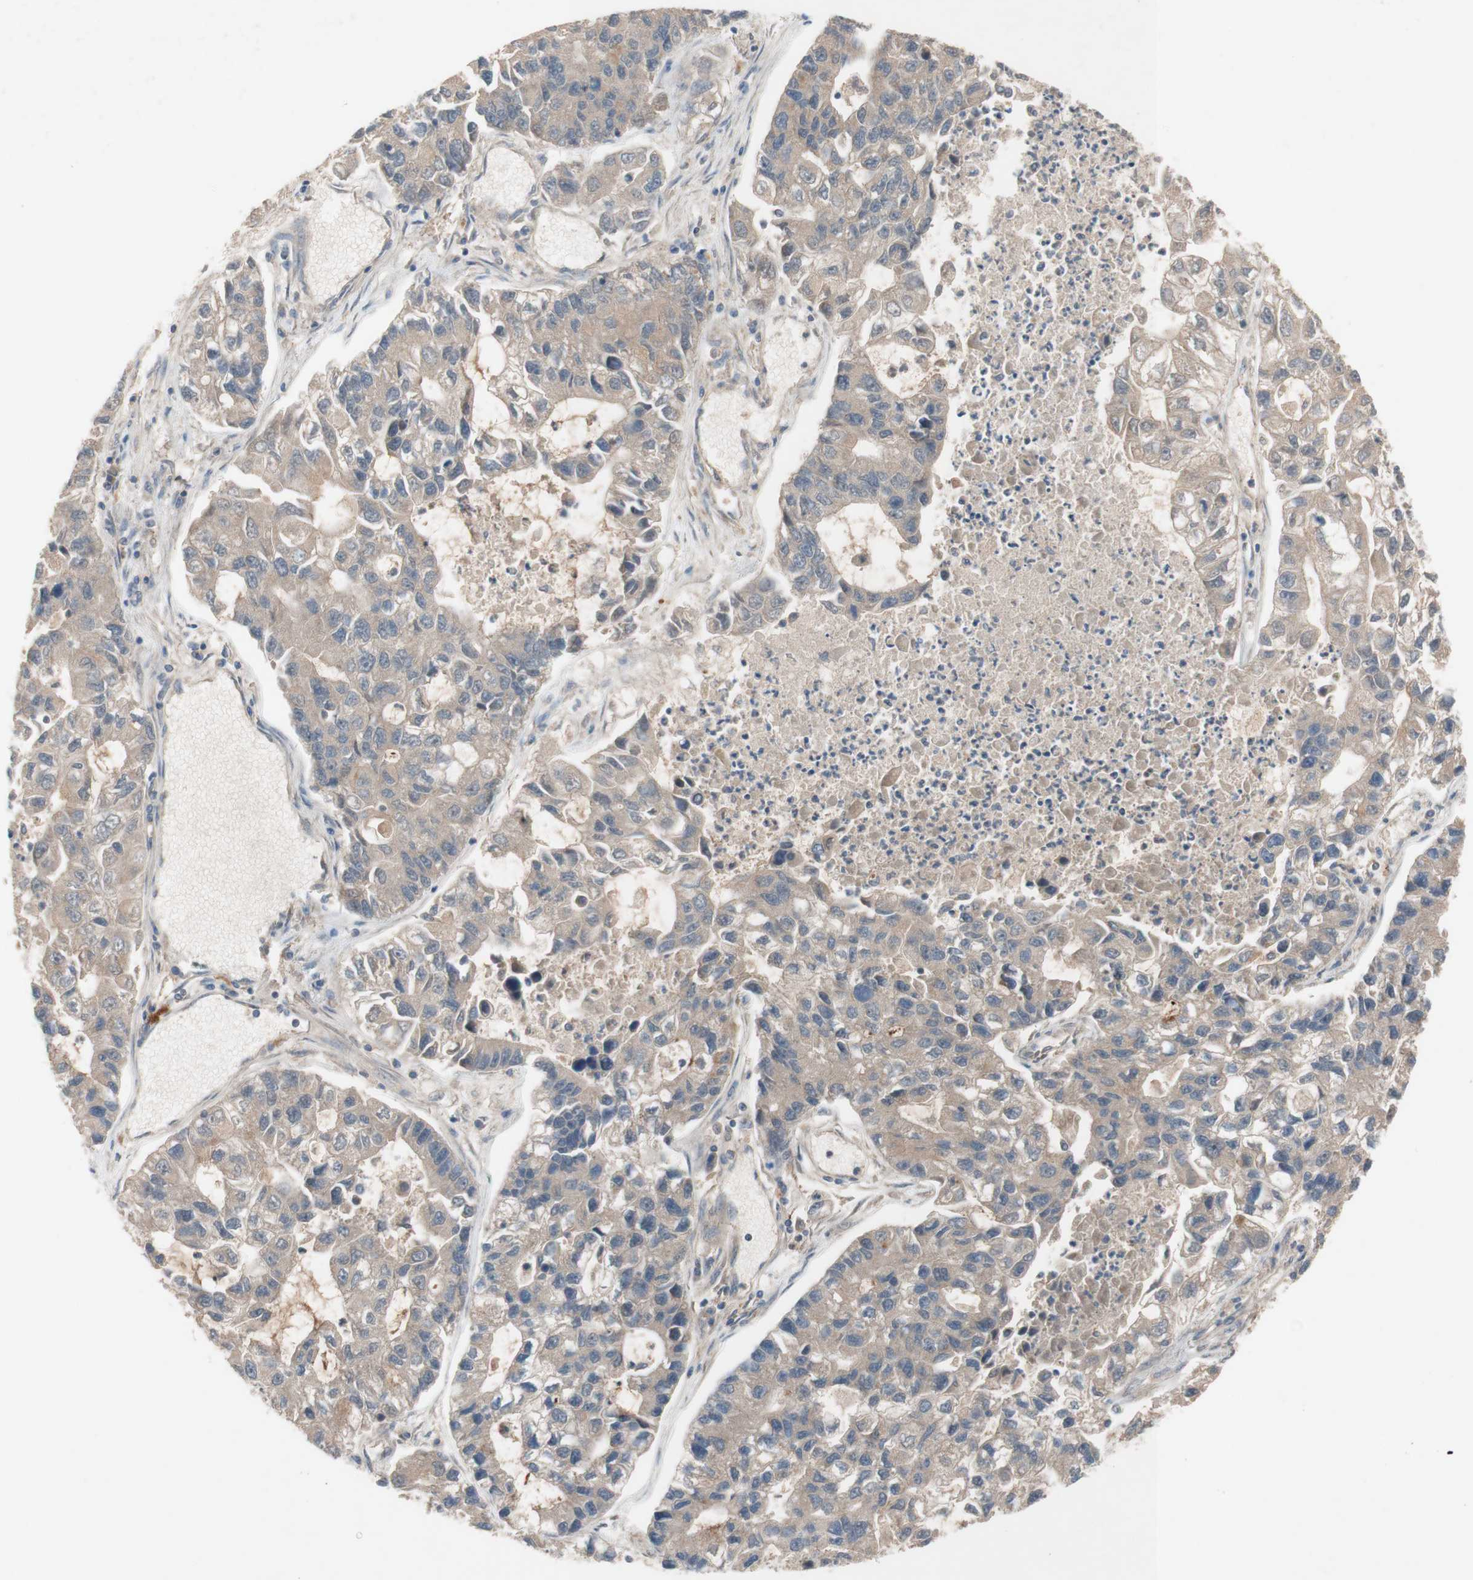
{"staining": {"intensity": "weak", "quantity": ">75%", "location": "cytoplasmic/membranous"}, "tissue": "lung cancer", "cell_type": "Tumor cells", "image_type": "cancer", "snomed": [{"axis": "morphology", "description": "Adenocarcinoma, NOS"}, {"axis": "topography", "description": "Lung"}], "caption": "This is a photomicrograph of immunohistochemistry (IHC) staining of adenocarcinoma (lung), which shows weak positivity in the cytoplasmic/membranous of tumor cells.", "gene": "PEX2", "patient": {"sex": "female", "age": 51}}